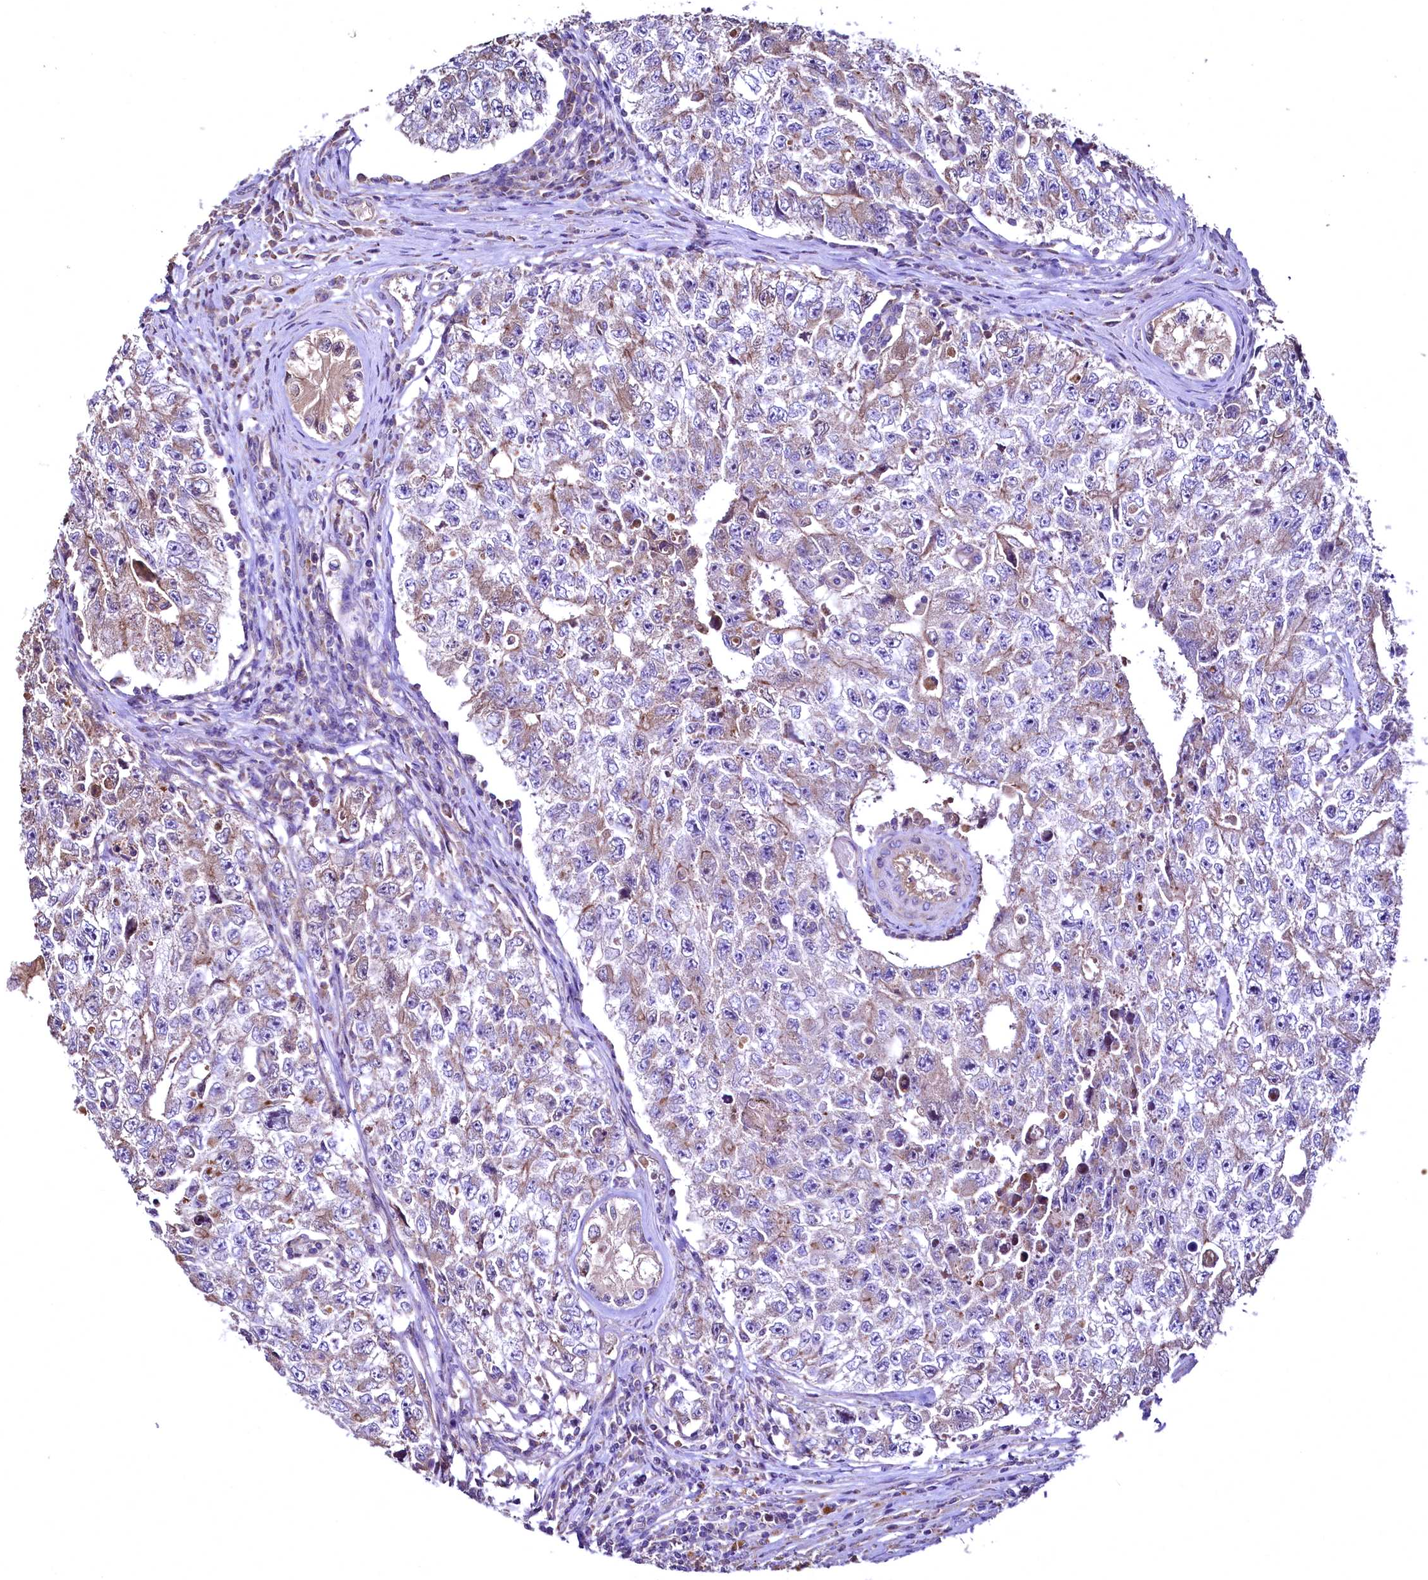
{"staining": {"intensity": "moderate", "quantity": "25%-75%", "location": "cytoplasmic/membranous"}, "tissue": "testis cancer", "cell_type": "Tumor cells", "image_type": "cancer", "snomed": [{"axis": "morphology", "description": "Carcinoma, Embryonal, NOS"}, {"axis": "topography", "description": "Testis"}], "caption": "Immunohistochemistry micrograph of testis cancer stained for a protein (brown), which exhibits medium levels of moderate cytoplasmic/membranous staining in approximately 25%-75% of tumor cells.", "gene": "TBCEL", "patient": {"sex": "male", "age": 17}}